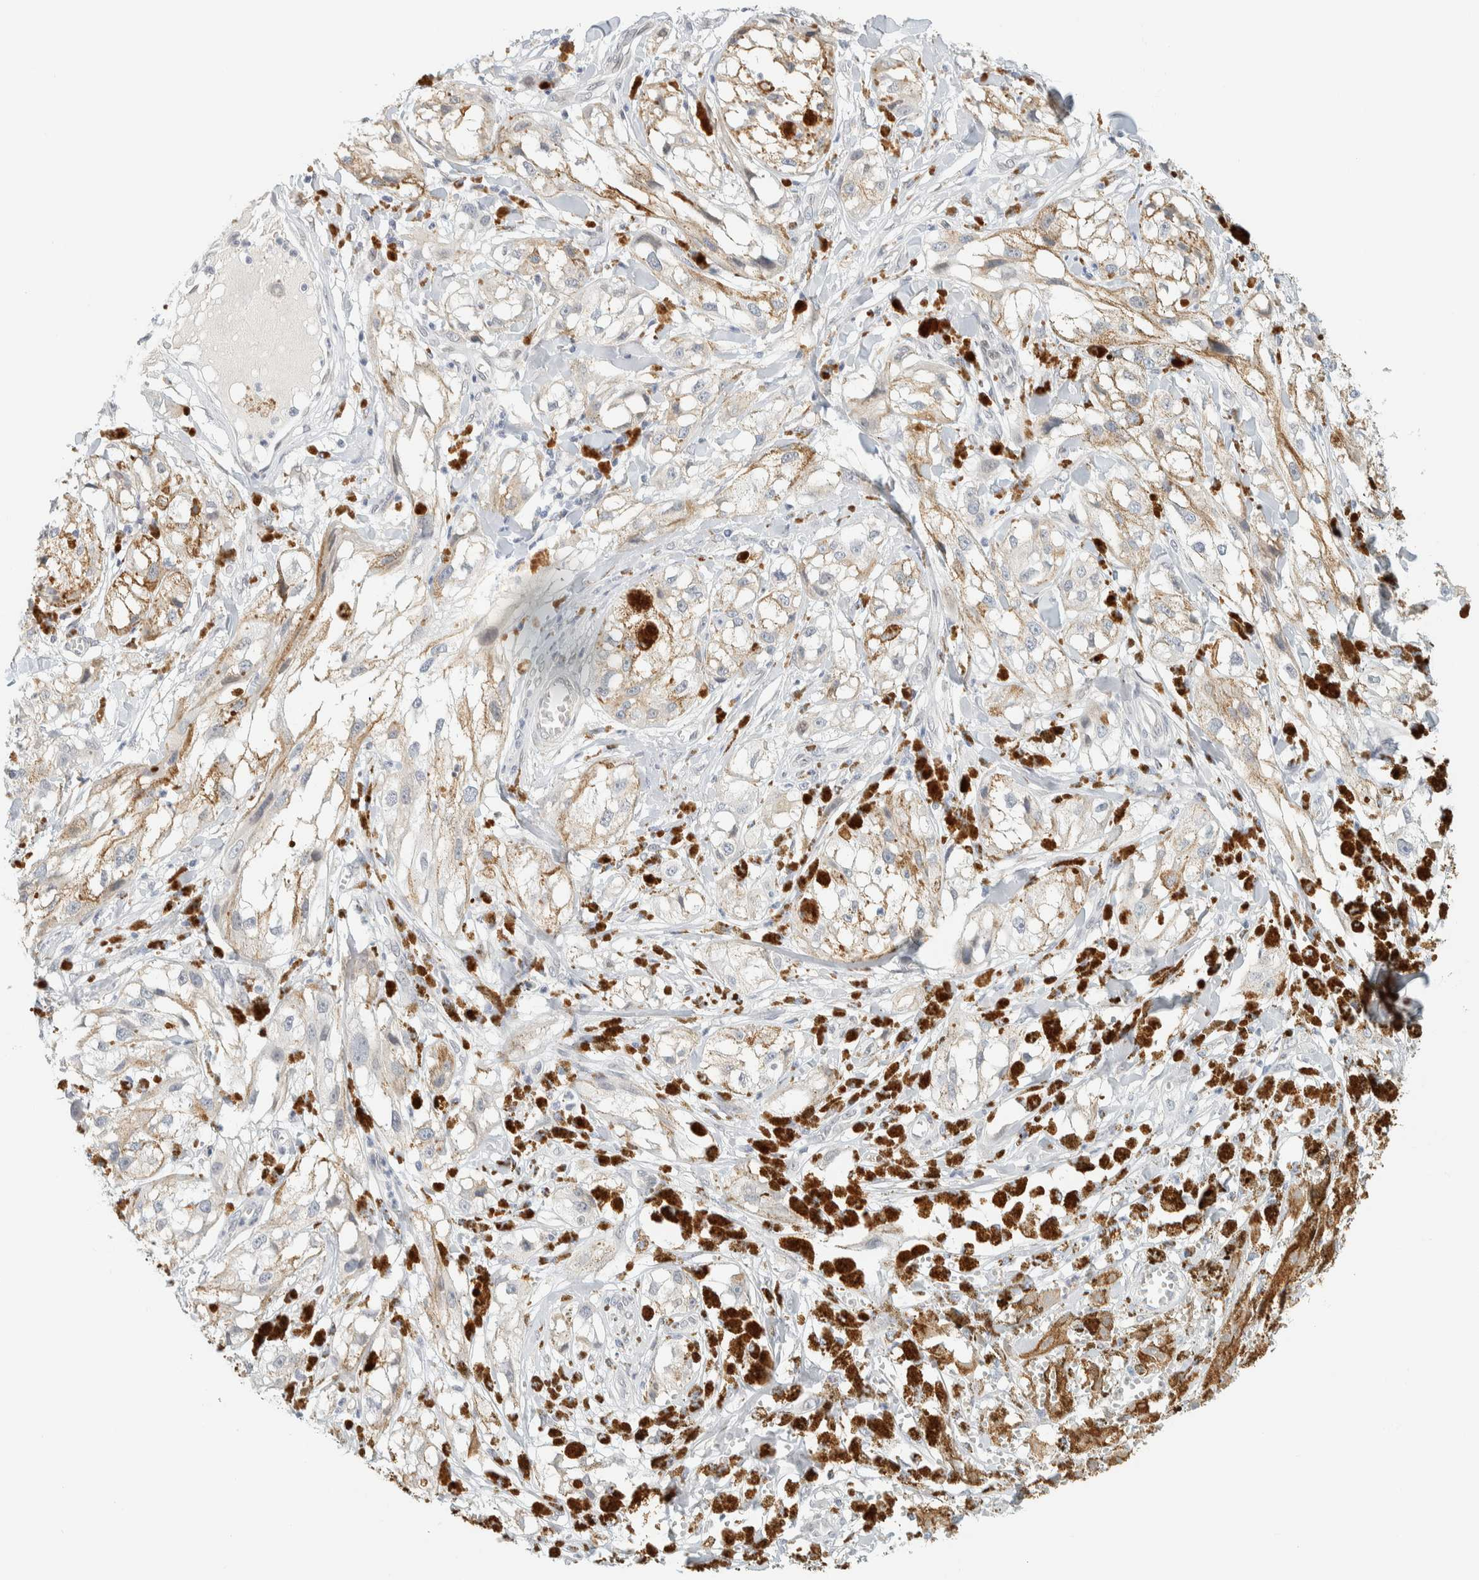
{"staining": {"intensity": "weak", "quantity": "<25%", "location": "cytoplasmic/membranous"}, "tissue": "melanoma", "cell_type": "Tumor cells", "image_type": "cancer", "snomed": [{"axis": "morphology", "description": "Malignant melanoma, NOS"}, {"axis": "topography", "description": "Skin"}], "caption": "An IHC micrograph of melanoma is shown. There is no staining in tumor cells of melanoma.", "gene": "C1QTNF12", "patient": {"sex": "male", "age": 88}}